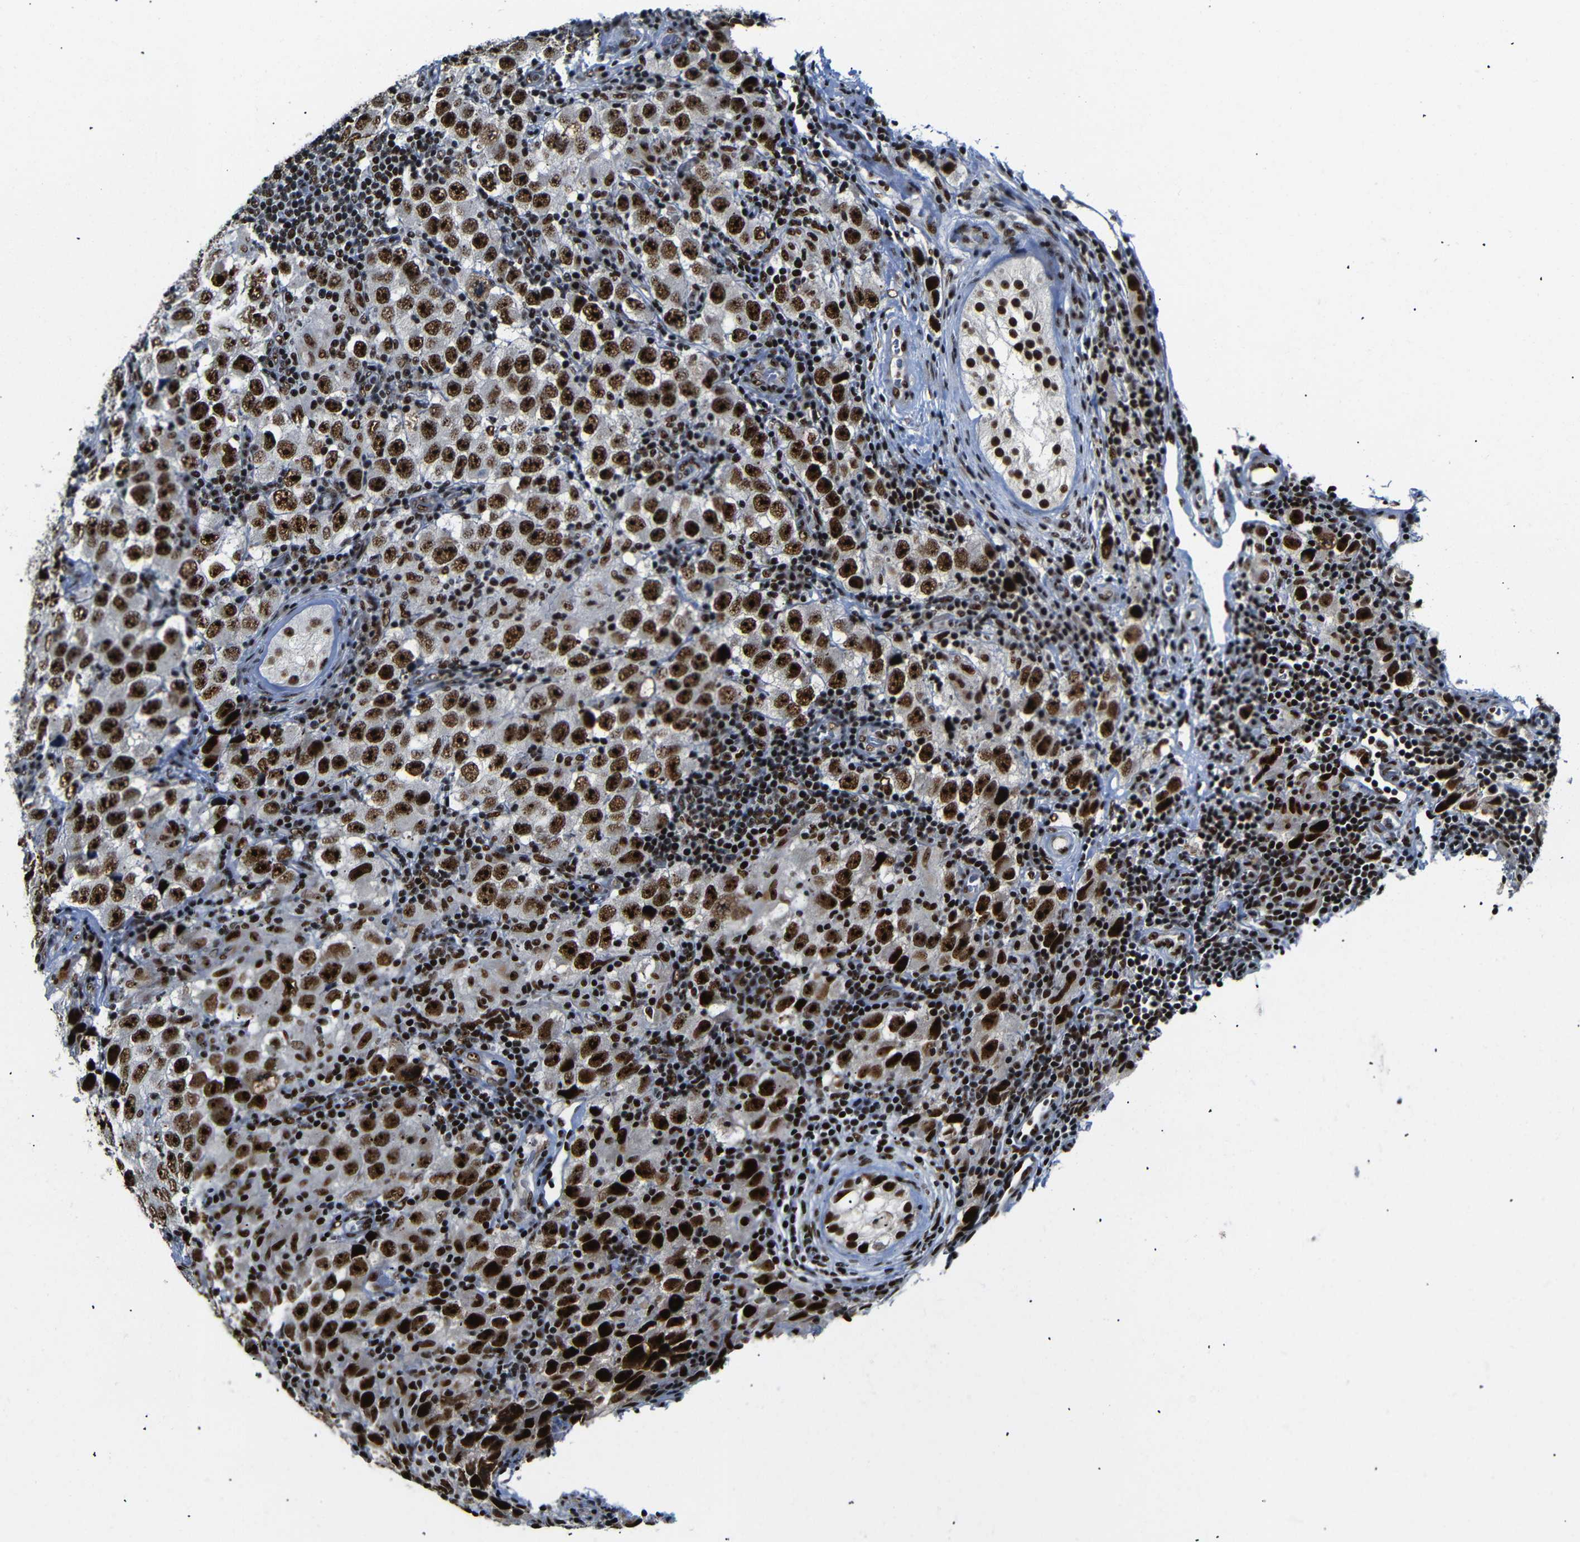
{"staining": {"intensity": "strong", "quantity": ">75%", "location": "nuclear"}, "tissue": "testis cancer", "cell_type": "Tumor cells", "image_type": "cancer", "snomed": [{"axis": "morphology", "description": "Carcinoma, Embryonal, NOS"}, {"axis": "topography", "description": "Testis"}], "caption": "Human embryonal carcinoma (testis) stained with a protein marker displays strong staining in tumor cells.", "gene": "SETDB2", "patient": {"sex": "male", "age": 21}}